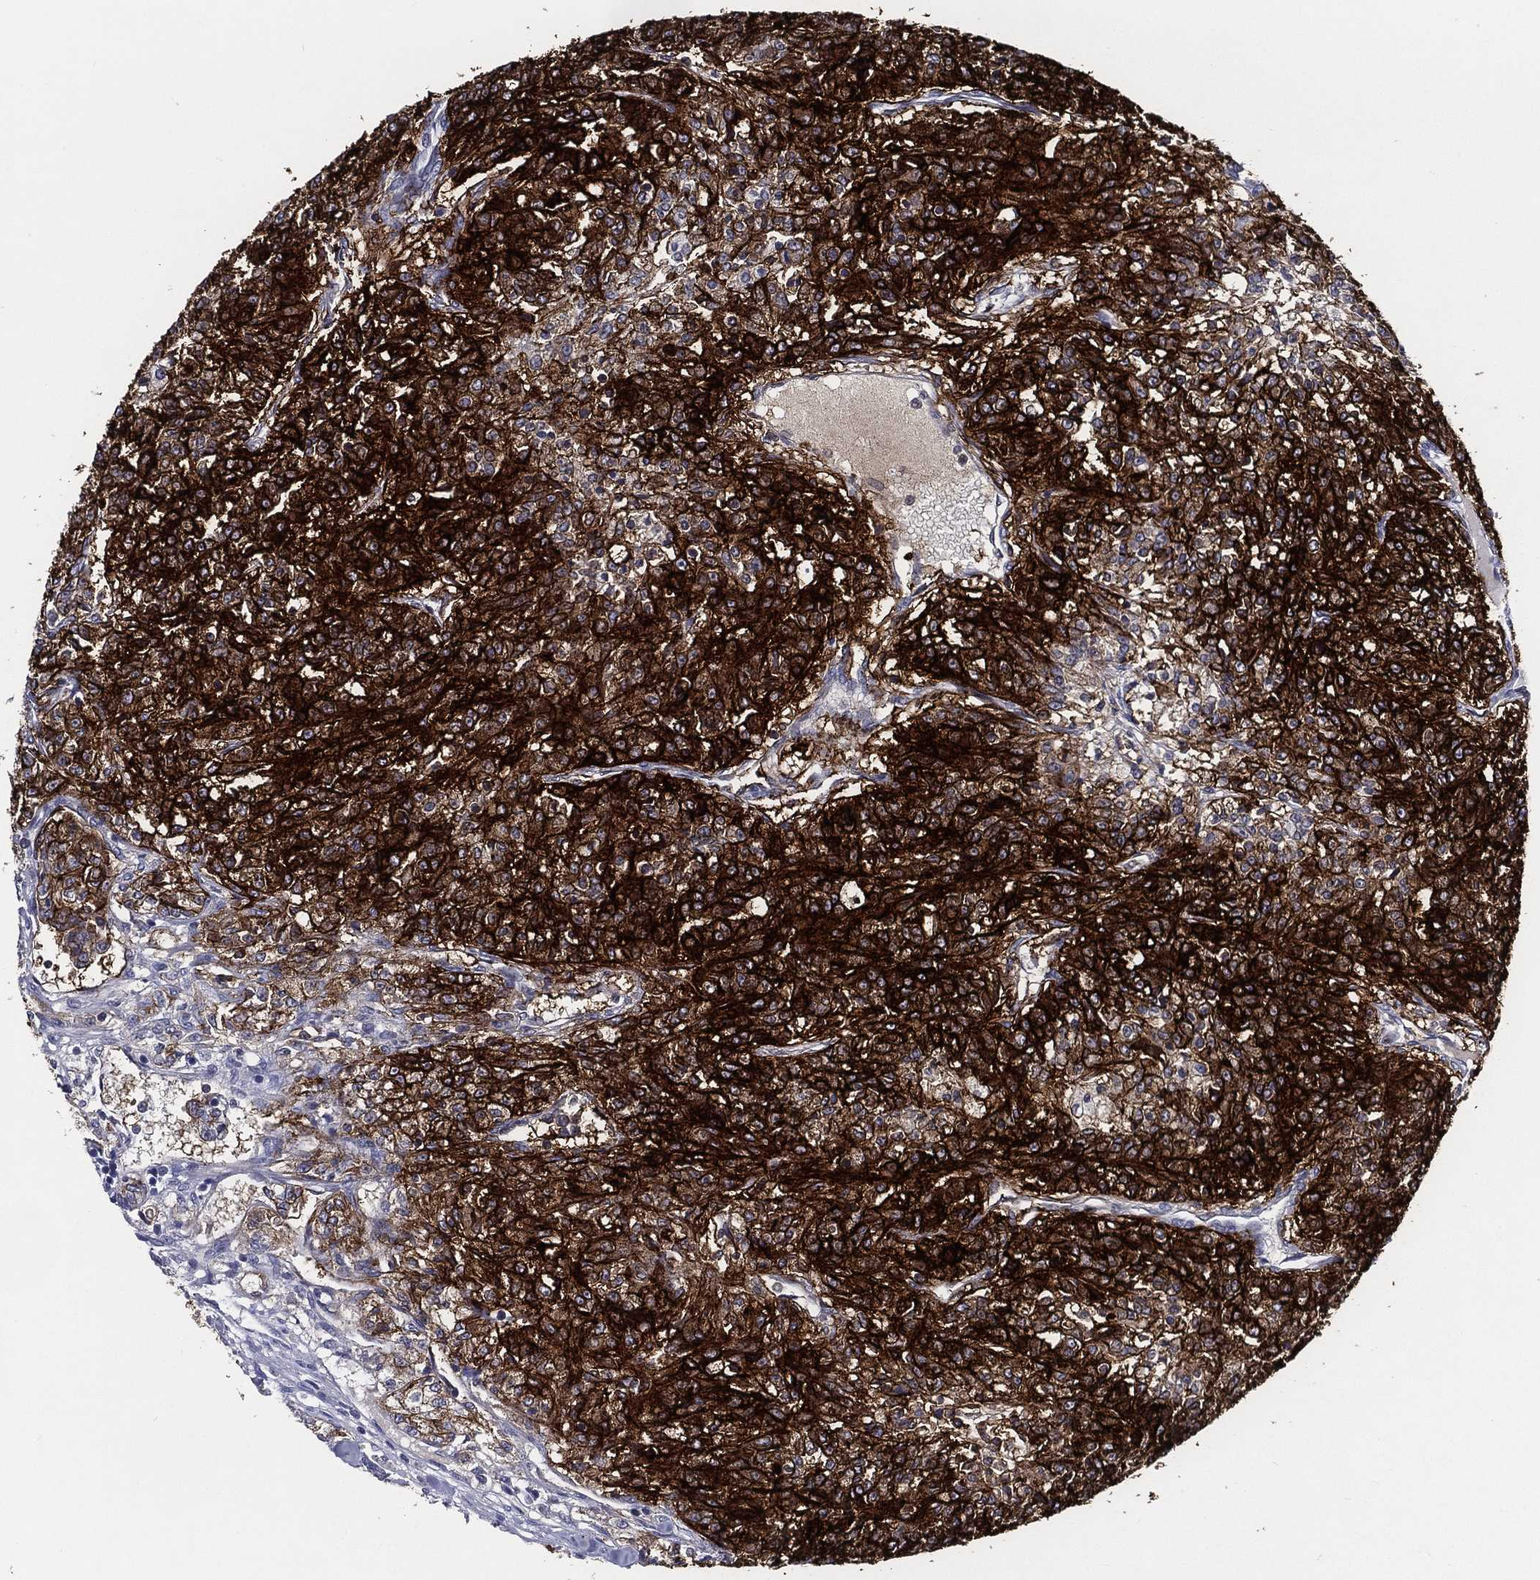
{"staining": {"intensity": "strong", "quantity": ">75%", "location": "cytoplasmic/membranous"}, "tissue": "renal cancer", "cell_type": "Tumor cells", "image_type": "cancer", "snomed": [{"axis": "morphology", "description": "Adenocarcinoma, NOS"}, {"axis": "topography", "description": "Kidney"}], "caption": "Immunohistochemistry (IHC) staining of renal cancer, which exhibits high levels of strong cytoplasmic/membranous expression in approximately >75% of tumor cells indicating strong cytoplasmic/membranous protein staining. The staining was performed using DAB (brown) for protein detection and nuclei were counterstained in hematoxylin (blue).", "gene": "ACE2", "patient": {"sex": "female", "age": 63}}